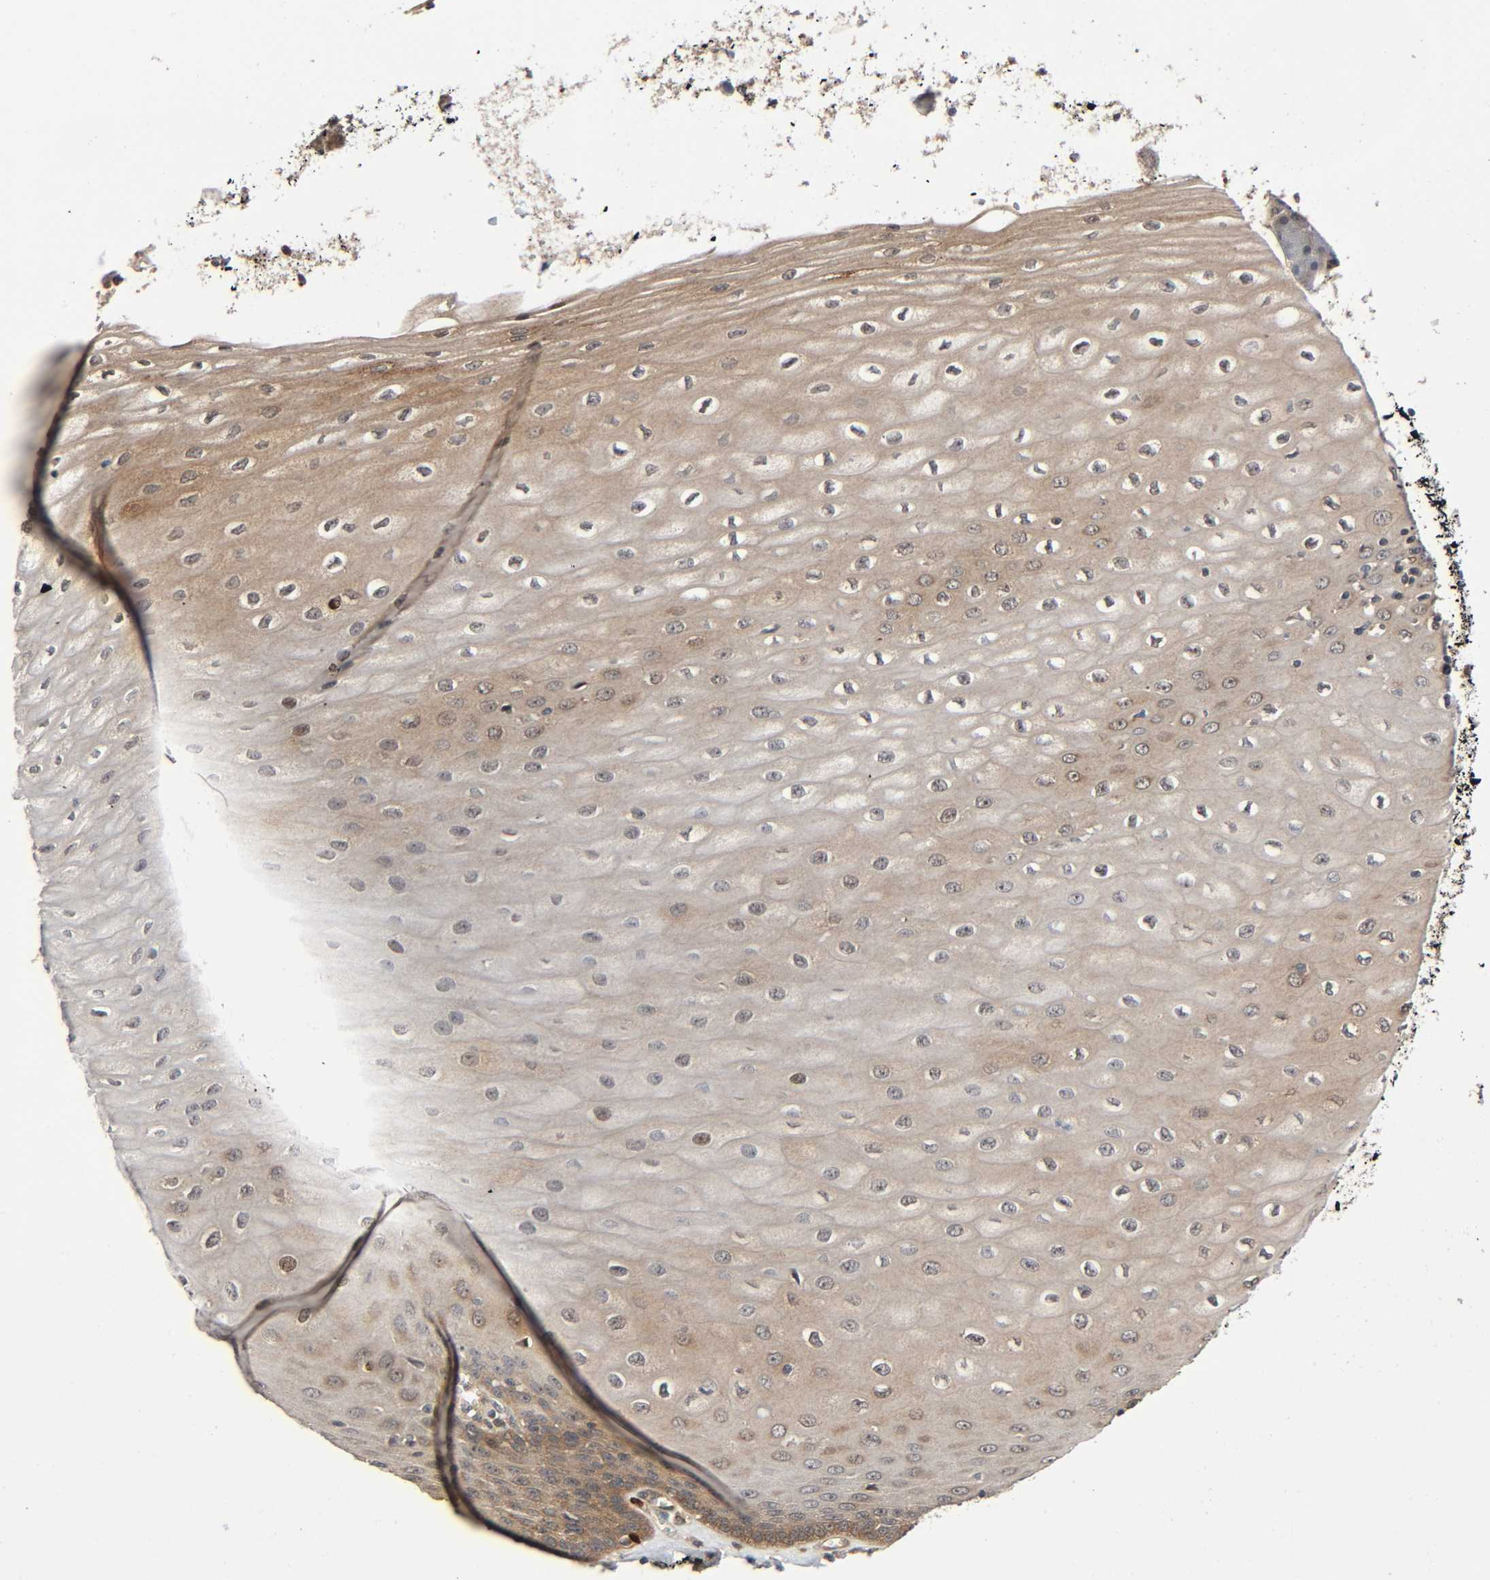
{"staining": {"intensity": "moderate", "quantity": ">75%", "location": "cytoplasmic/membranous"}, "tissue": "esophagus", "cell_type": "Squamous epithelial cells", "image_type": "normal", "snomed": [{"axis": "morphology", "description": "Normal tissue, NOS"}, {"axis": "morphology", "description": "Squamous cell carcinoma, NOS"}, {"axis": "topography", "description": "Esophagus"}], "caption": "IHC staining of unremarkable esophagus, which exhibits medium levels of moderate cytoplasmic/membranous positivity in approximately >75% of squamous epithelial cells indicating moderate cytoplasmic/membranous protein positivity. The staining was performed using DAB (brown) for protein detection and nuclei were counterstained in hematoxylin (blue).", "gene": "PPP2R1B", "patient": {"sex": "male", "age": 65}}